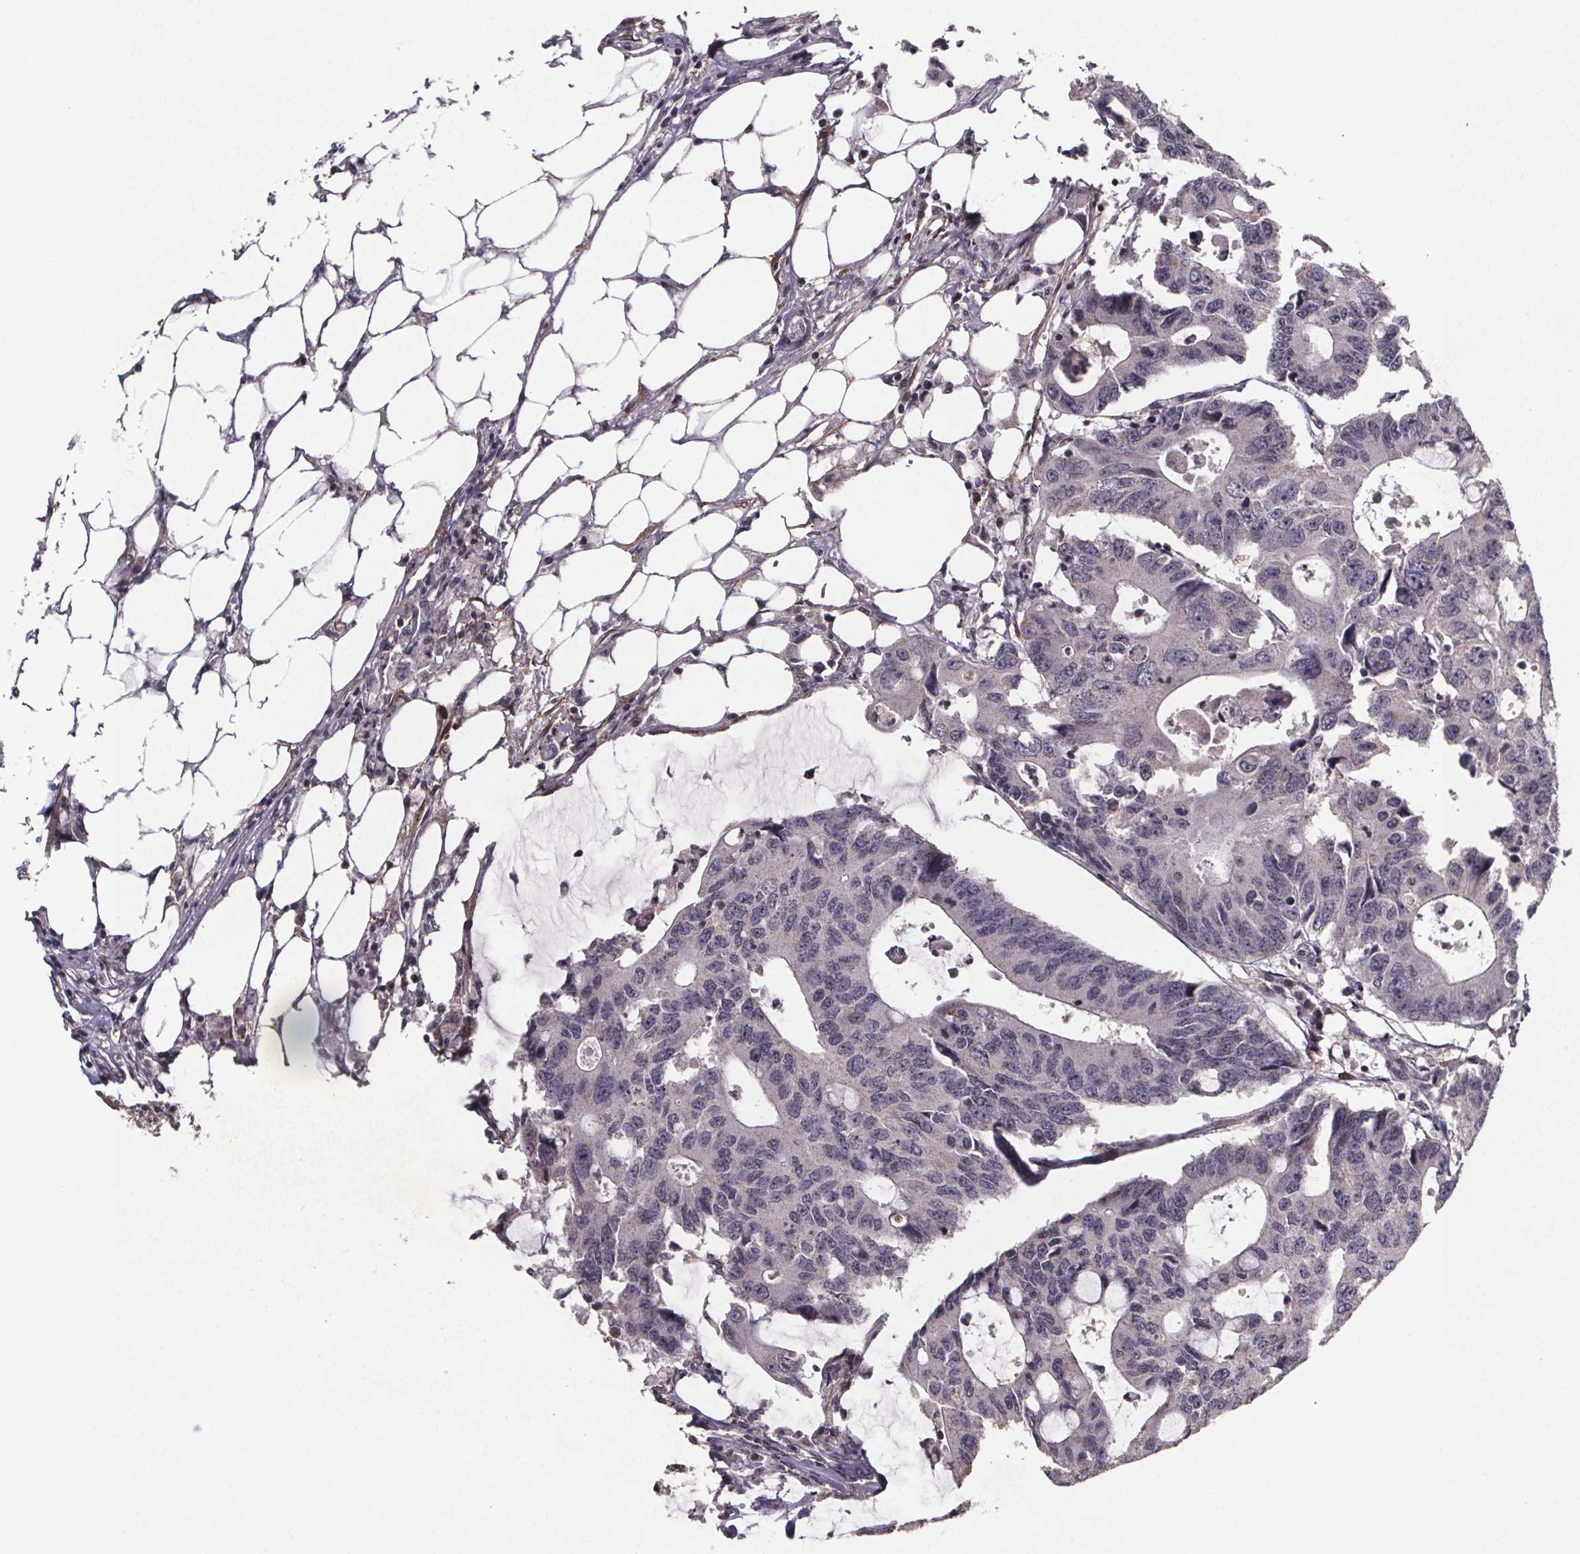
{"staining": {"intensity": "negative", "quantity": "none", "location": "none"}, "tissue": "colorectal cancer", "cell_type": "Tumor cells", "image_type": "cancer", "snomed": [{"axis": "morphology", "description": "Adenocarcinoma, NOS"}, {"axis": "topography", "description": "Colon"}], "caption": "Immunohistochemistry (IHC) micrograph of neoplastic tissue: colorectal cancer (adenocarcinoma) stained with DAB reveals no significant protein expression in tumor cells. (Immunohistochemistry (IHC), brightfield microscopy, high magnification).", "gene": "PALLD", "patient": {"sex": "male", "age": 71}}